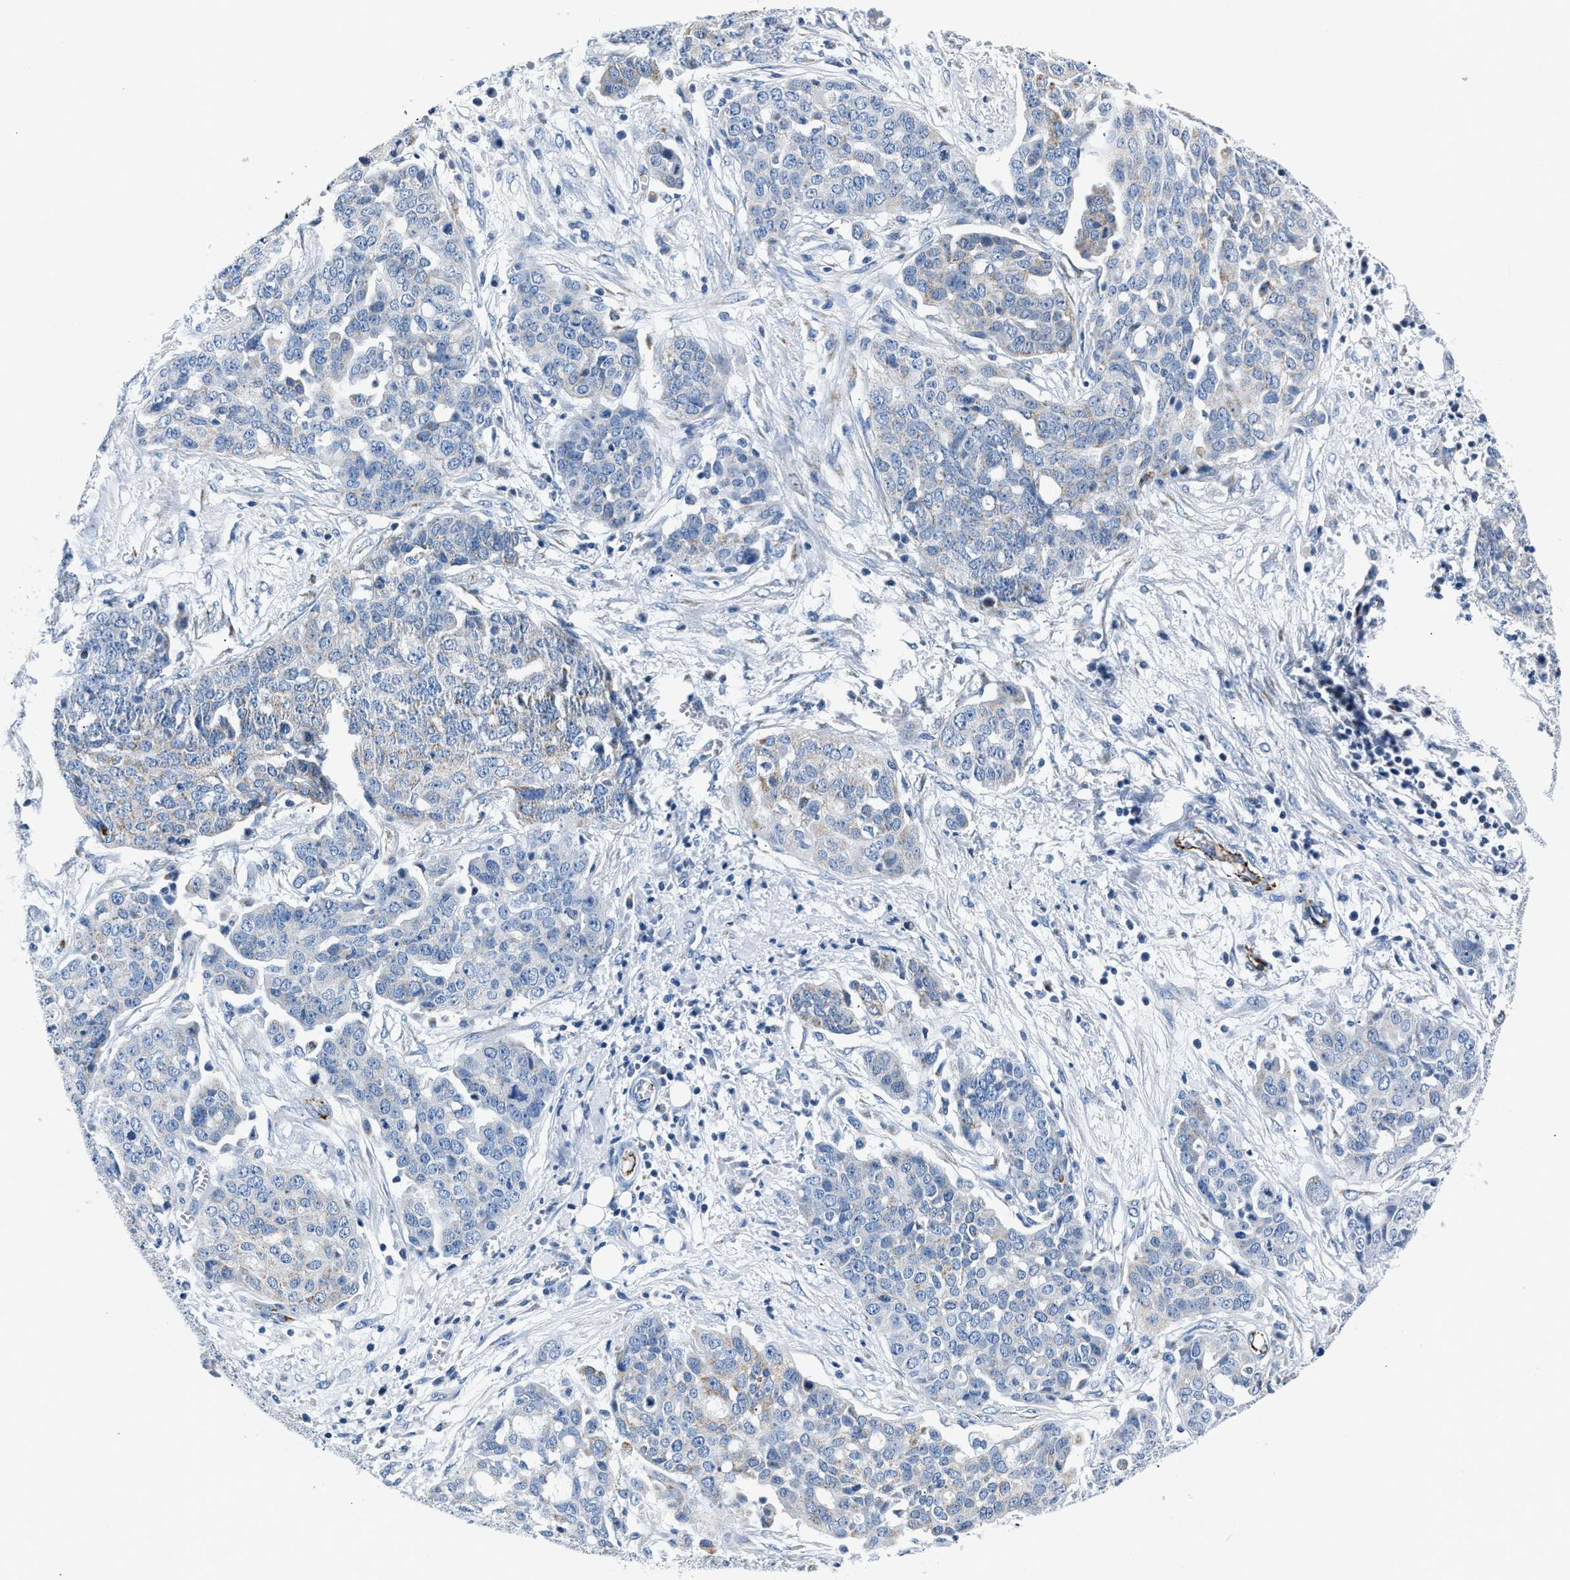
{"staining": {"intensity": "negative", "quantity": "none", "location": "none"}, "tissue": "ovarian cancer", "cell_type": "Tumor cells", "image_type": "cancer", "snomed": [{"axis": "morphology", "description": "Cystadenocarcinoma, serous, NOS"}, {"axis": "topography", "description": "Soft tissue"}, {"axis": "topography", "description": "Ovary"}], "caption": "The image displays no significant expression in tumor cells of ovarian cancer (serous cystadenocarcinoma).", "gene": "AMACR", "patient": {"sex": "female", "age": 57}}